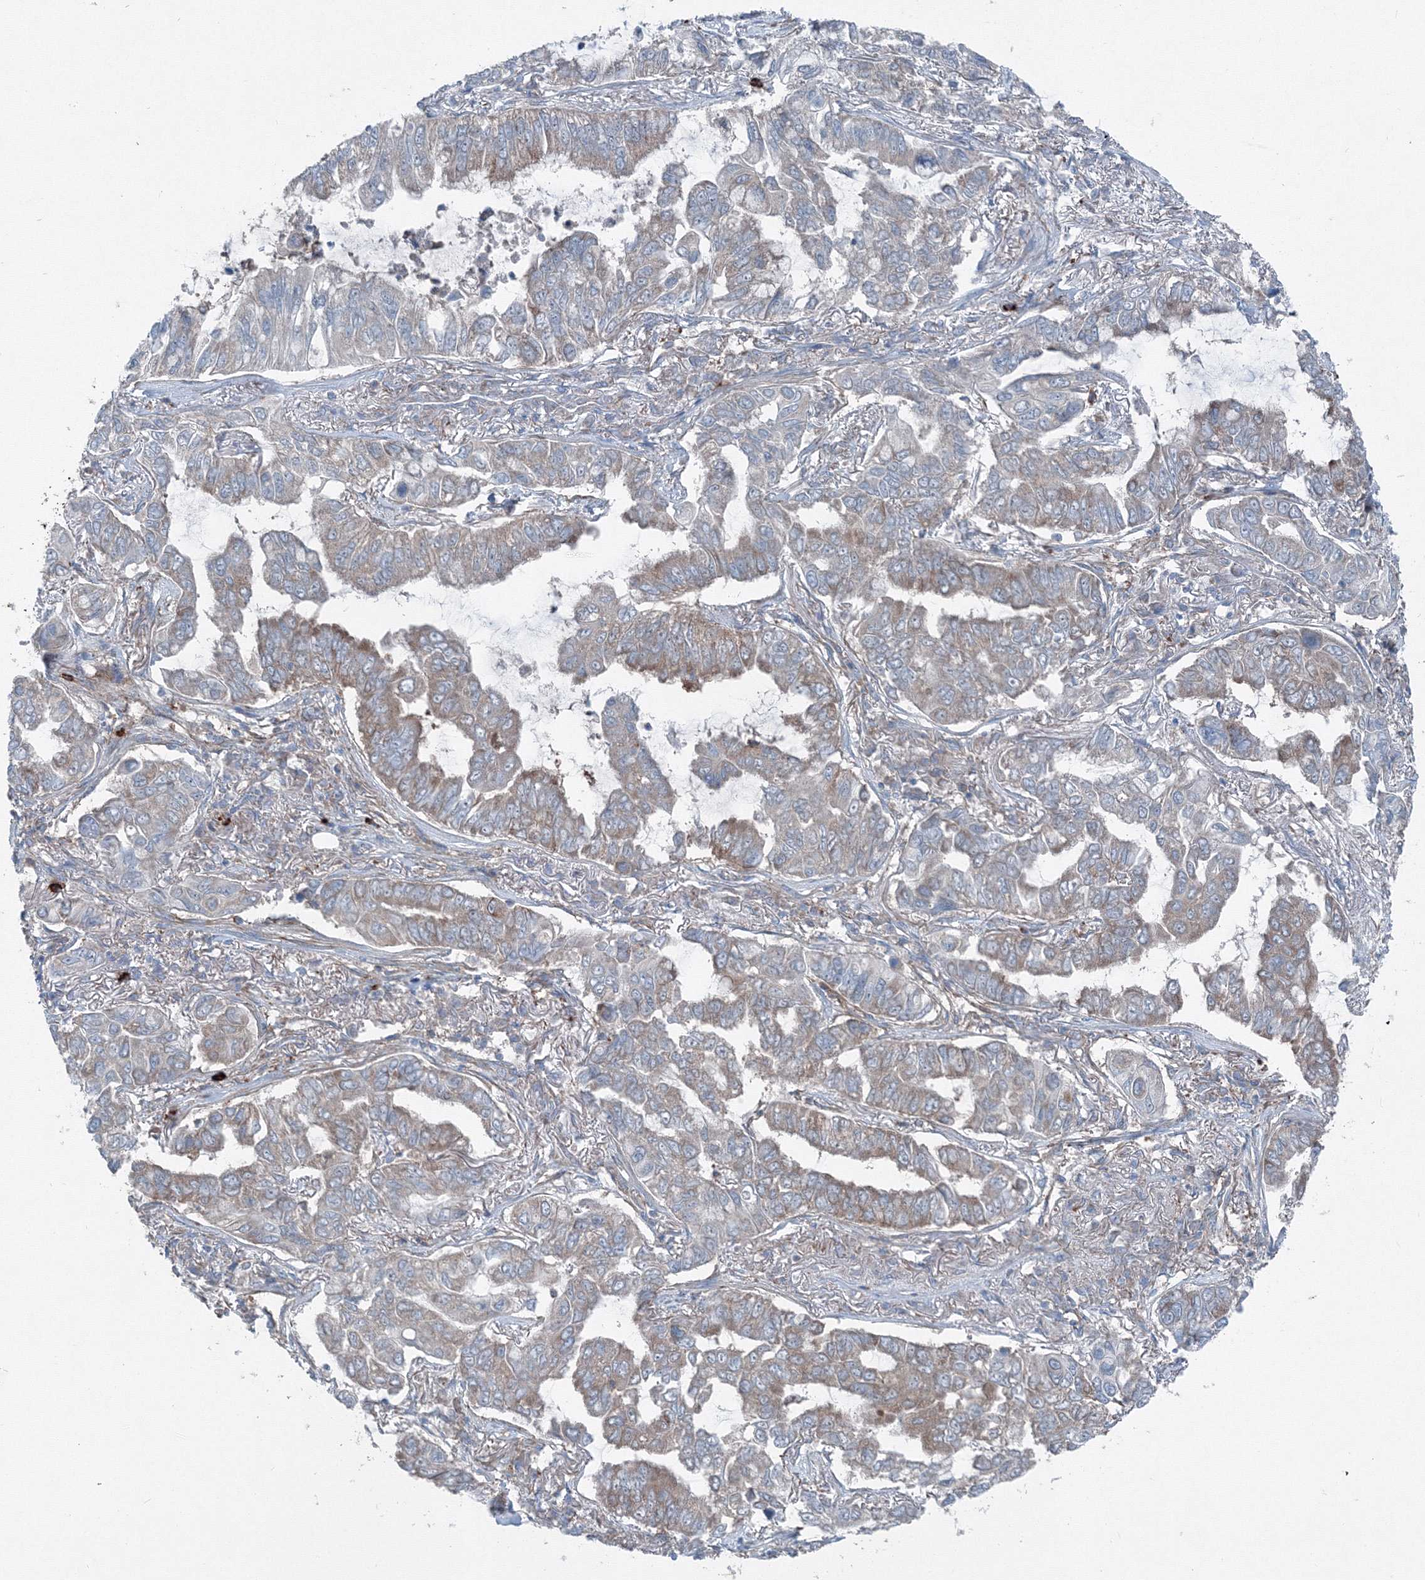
{"staining": {"intensity": "weak", "quantity": "25%-75%", "location": "cytoplasmic/membranous"}, "tissue": "lung cancer", "cell_type": "Tumor cells", "image_type": "cancer", "snomed": [{"axis": "morphology", "description": "Adenocarcinoma, NOS"}, {"axis": "topography", "description": "Lung"}], "caption": "Protein staining of lung cancer (adenocarcinoma) tissue displays weak cytoplasmic/membranous staining in approximately 25%-75% of tumor cells.", "gene": "TPRKB", "patient": {"sex": "male", "age": 64}}